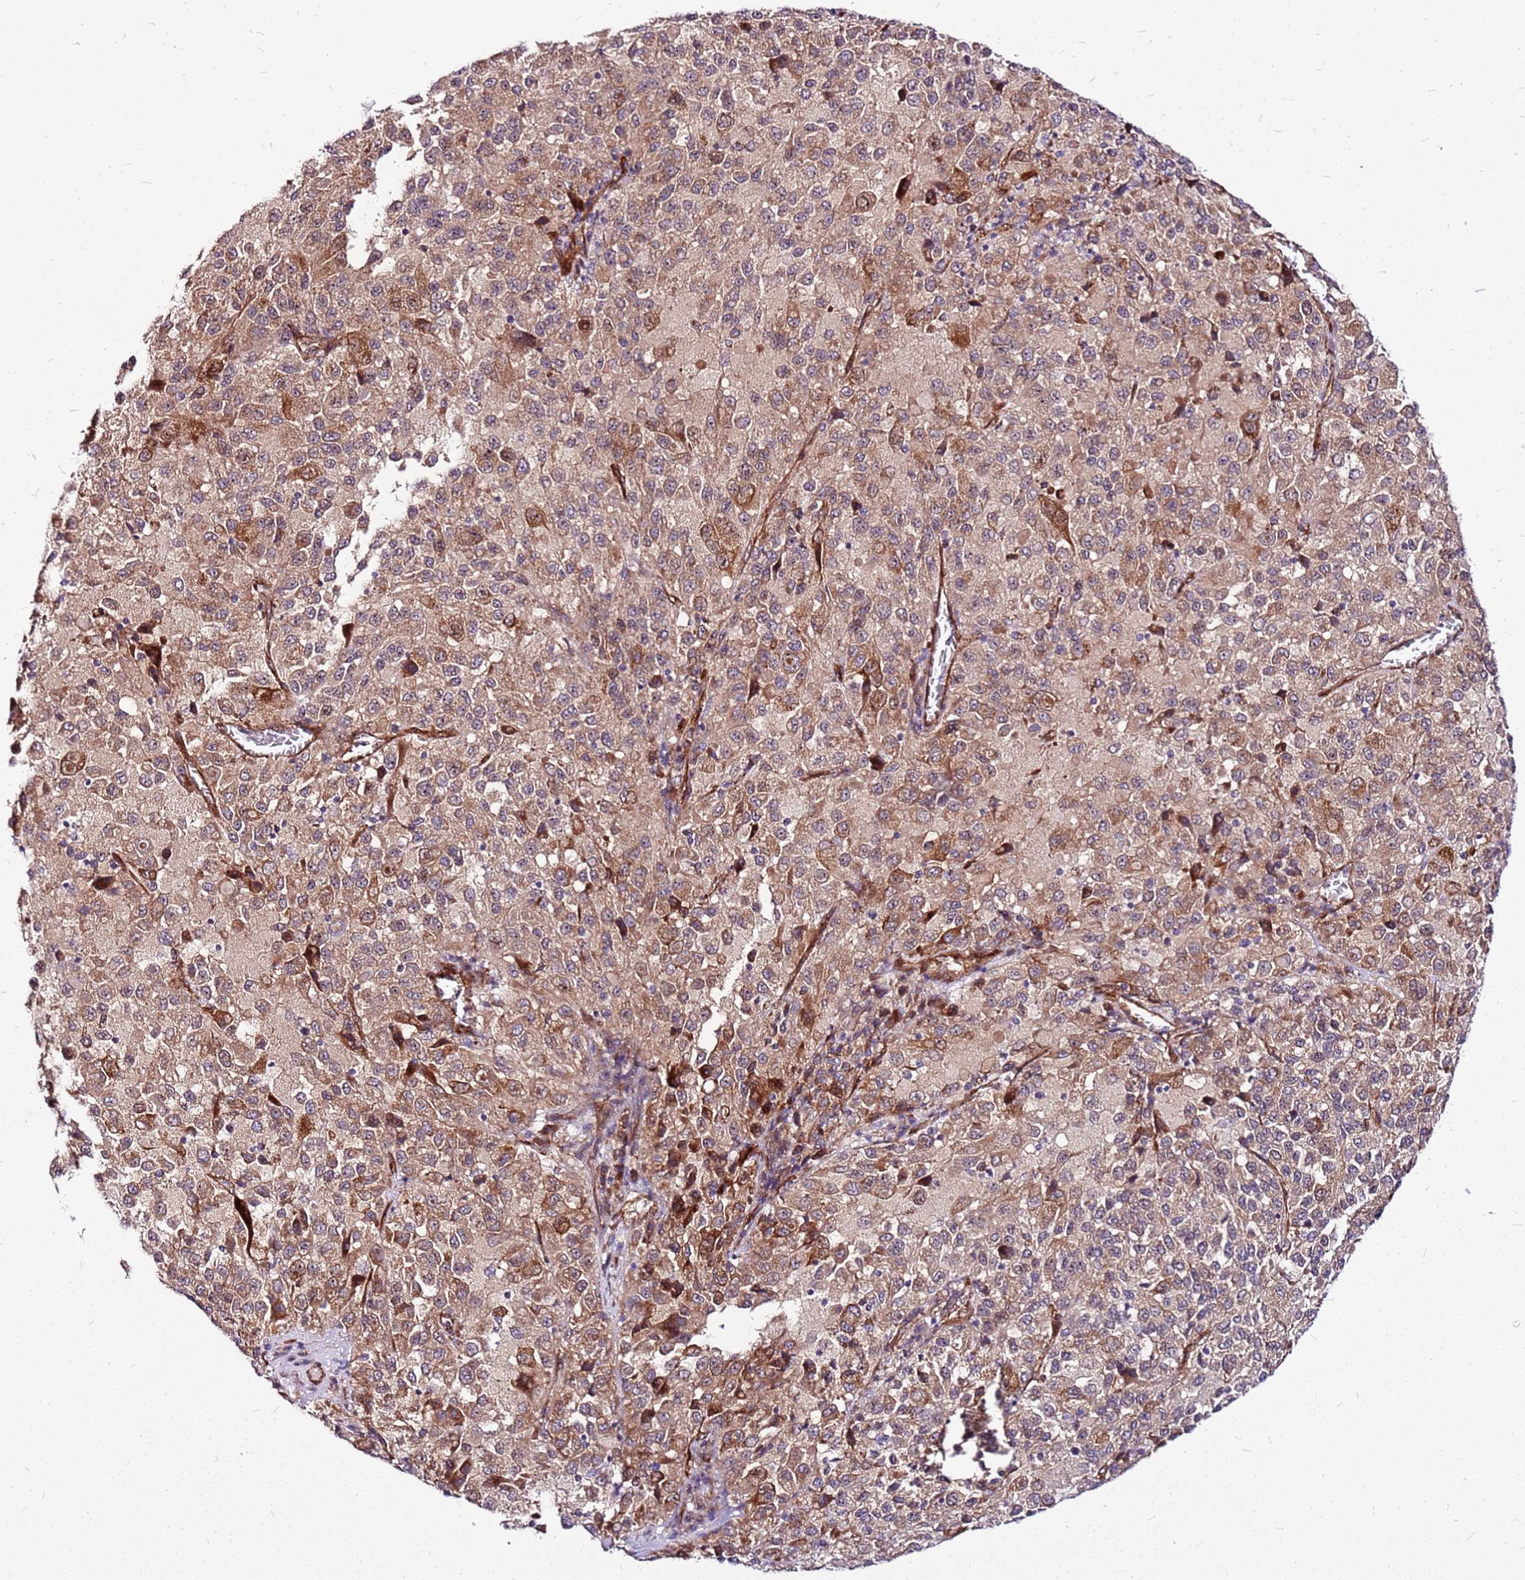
{"staining": {"intensity": "moderate", "quantity": "25%-75%", "location": "cytoplasmic/membranous"}, "tissue": "melanoma", "cell_type": "Tumor cells", "image_type": "cancer", "snomed": [{"axis": "morphology", "description": "Malignant melanoma, Metastatic site"}, {"axis": "topography", "description": "Lung"}], "caption": "Melanoma stained for a protein (brown) demonstrates moderate cytoplasmic/membranous positive expression in approximately 25%-75% of tumor cells.", "gene": "TOPAZ1", "patient": {"sex": "male", "age": 64}}